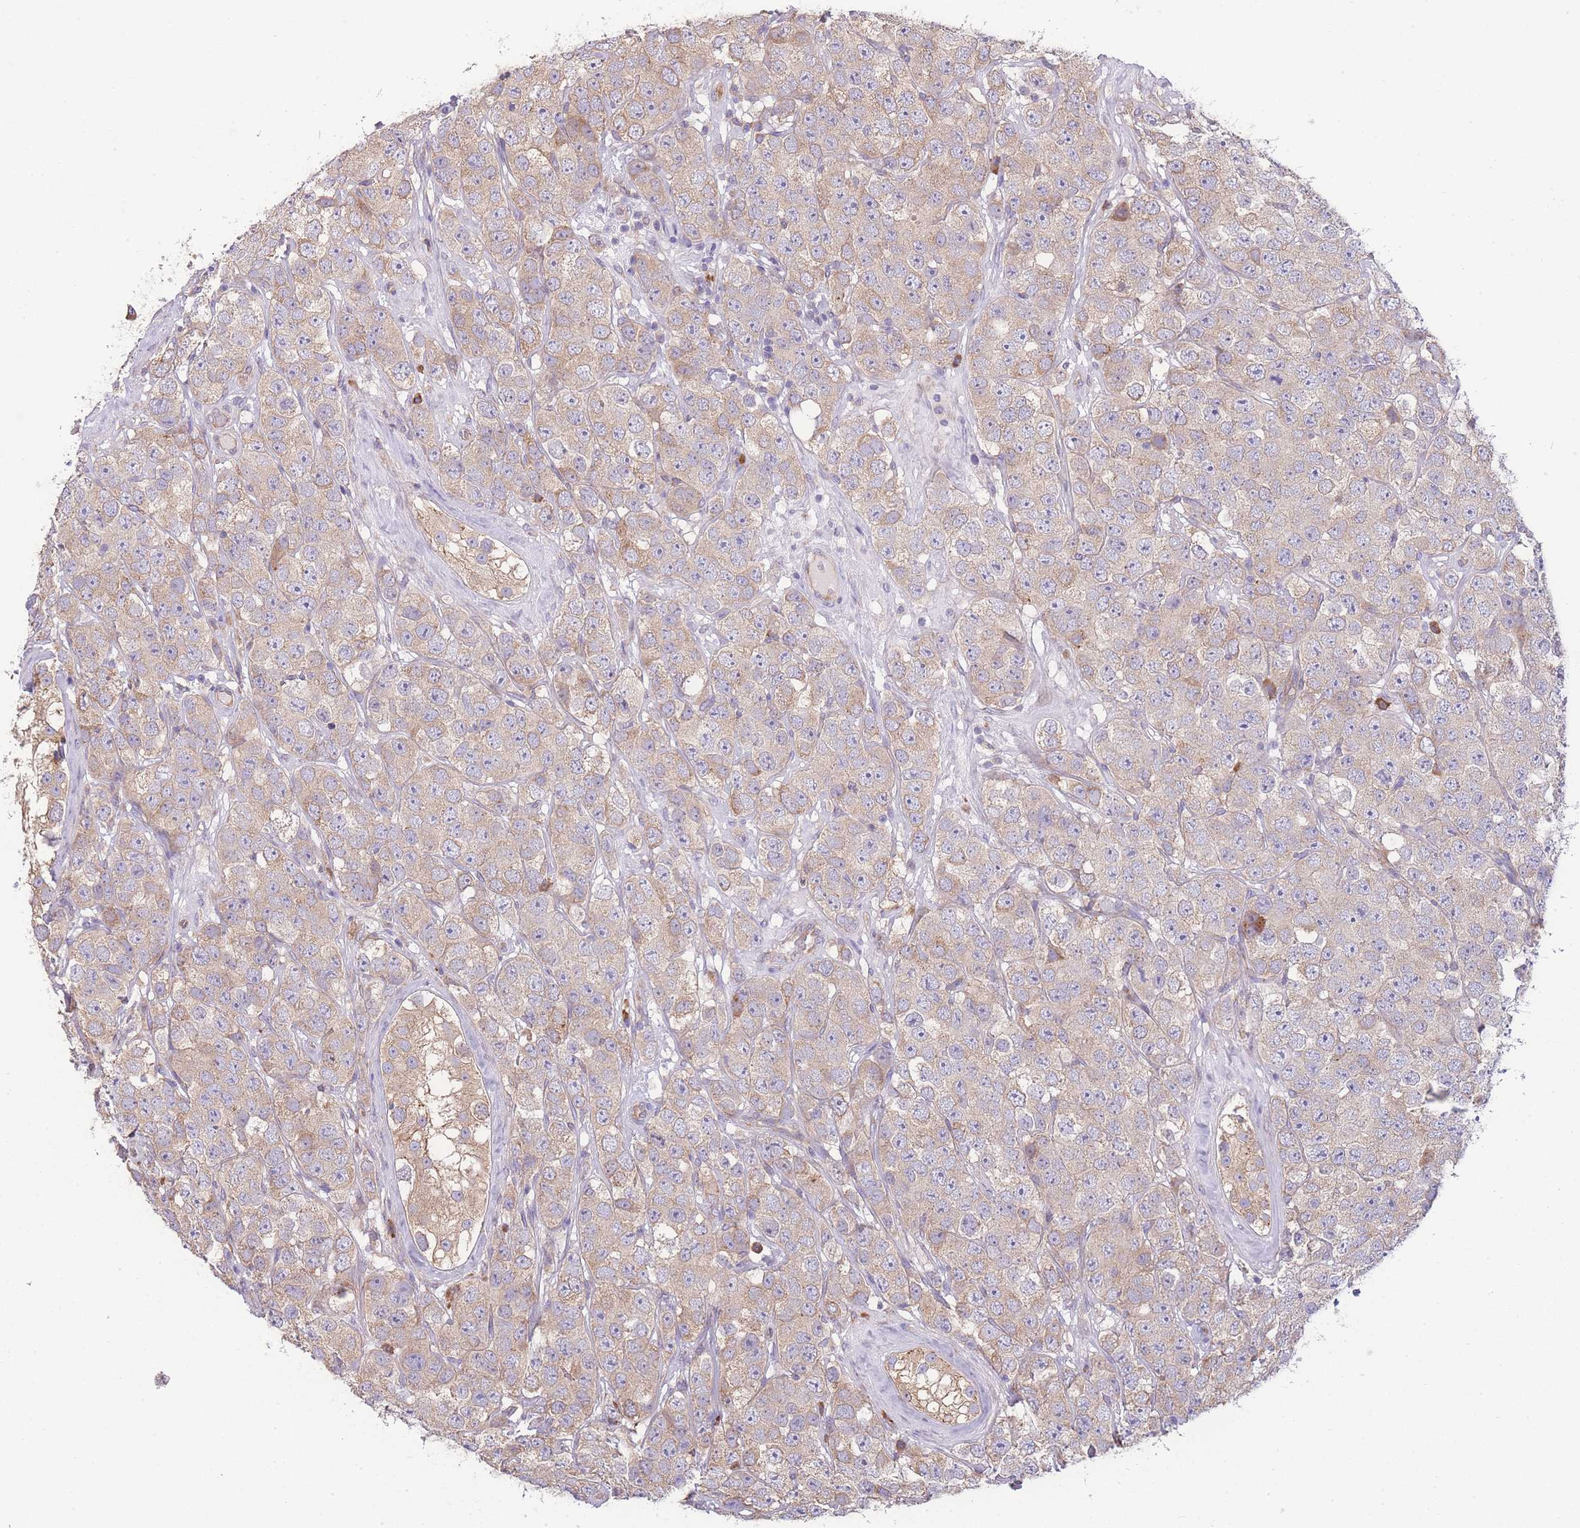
{"staining": {"intensity": "weak", "quantity": ">75%", "location": "cytoplasmic/membranous"}, "tissue": "testis cancer", "cell_type": "Tumor cells", "image_type": "cancer", "snomed": [{"axis": "morphology", "description": "Seminoma, NOS"}, {"axis": "topography", "description": "Testis"}], "caption": "Human testis seminoma stained with a protein marker shows weak staining in tumor cells.", "gene": "BEX1", "patient": {"sex": "male", "age": 28}}